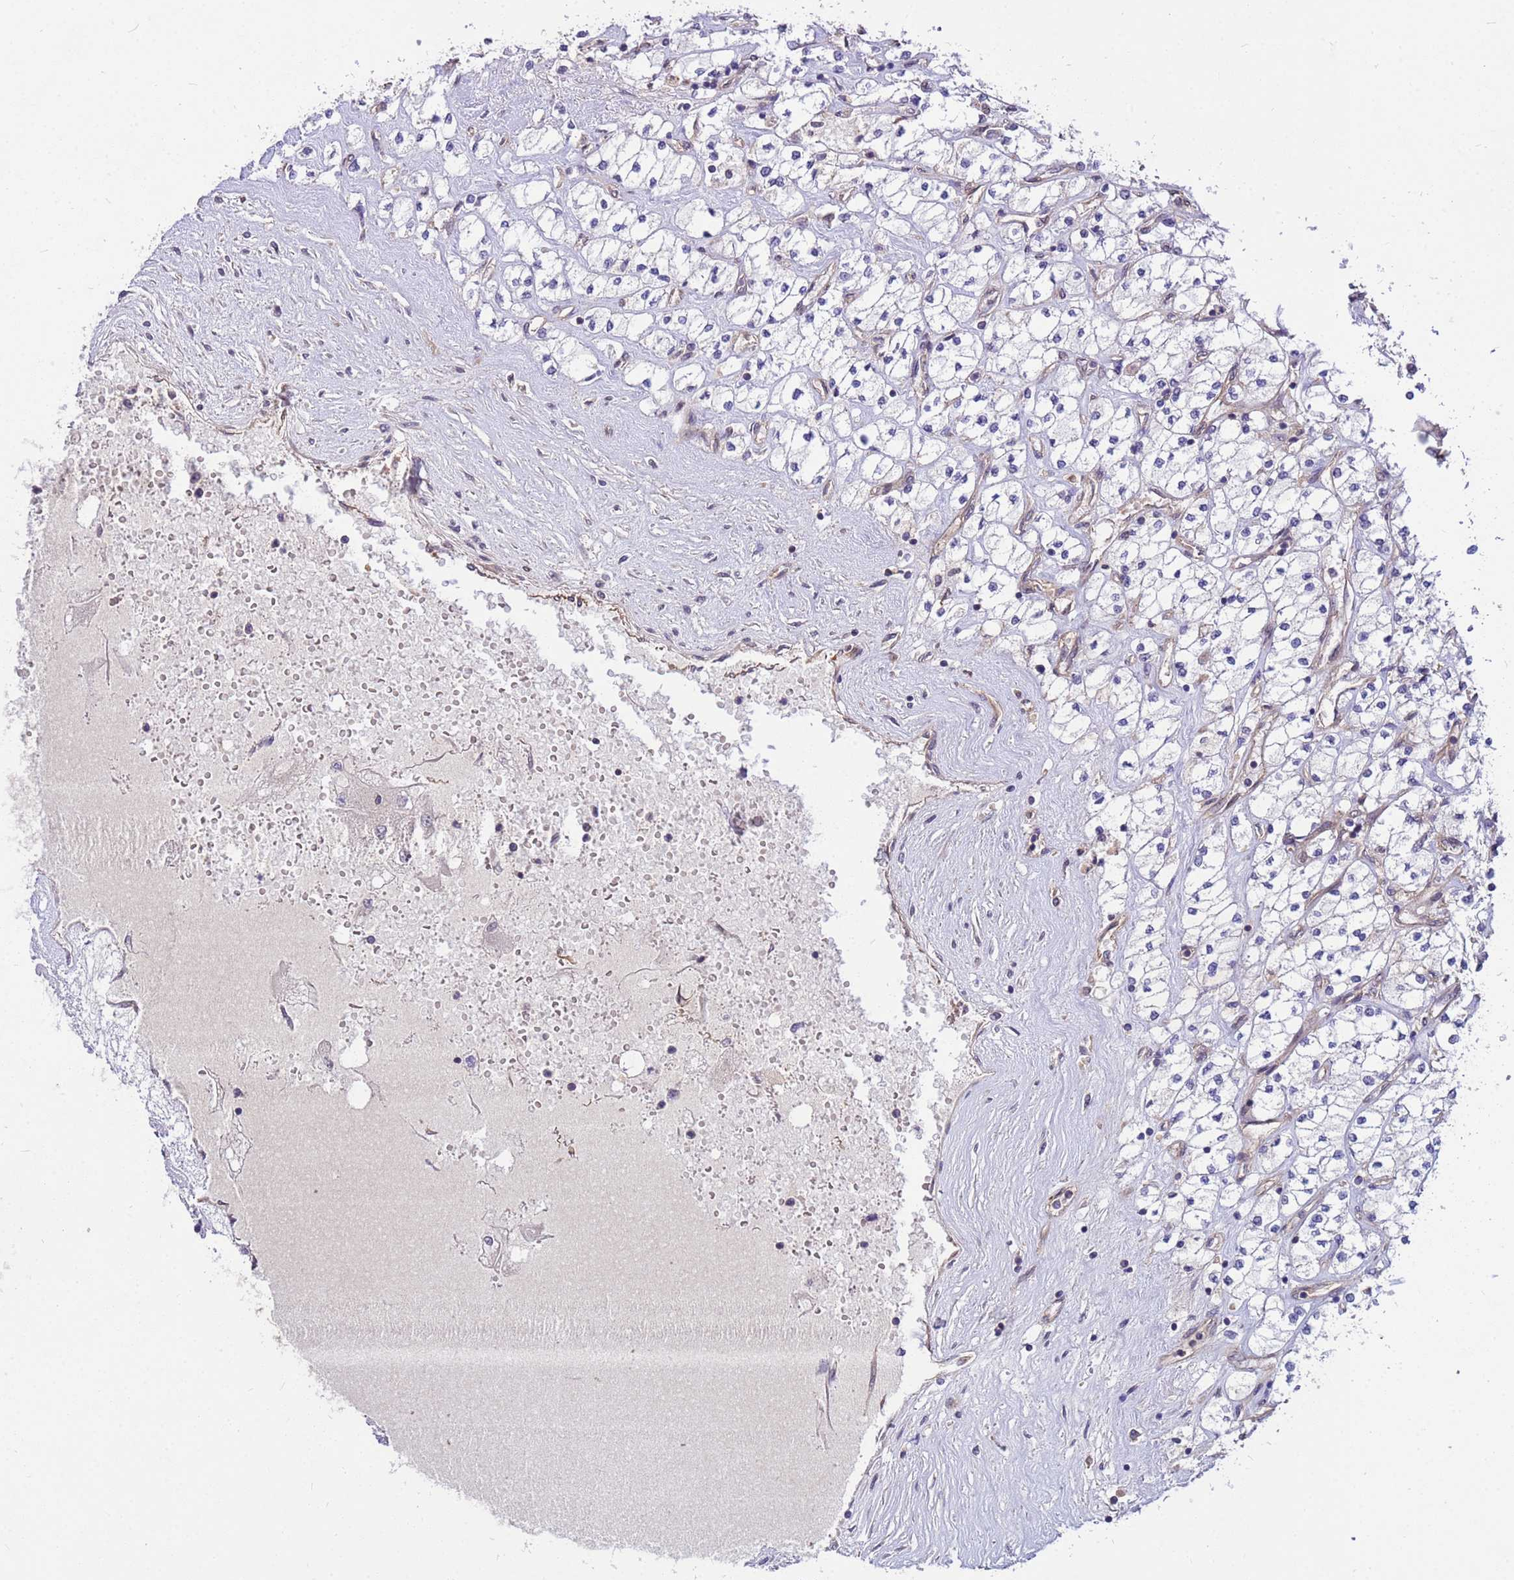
{"staining": {"intensity": "negative", "quantity": "none", "location": "none"}, "tissue": "renal cancer", "cell_type": "Tumor cells", "image_type": "cancer", "snomed": [{"axis": "morphology", "description": "Adenocarcinoma, NOS"}, {"axis": "topography", "description": "Kidney"}], "caption": "Photomicrograph shows no significant protein expression in tumor cells of renal cancer (adenocarcinoma).", "gene": "PPP2CB", "patient": {"sex": "male", "age": 80}}